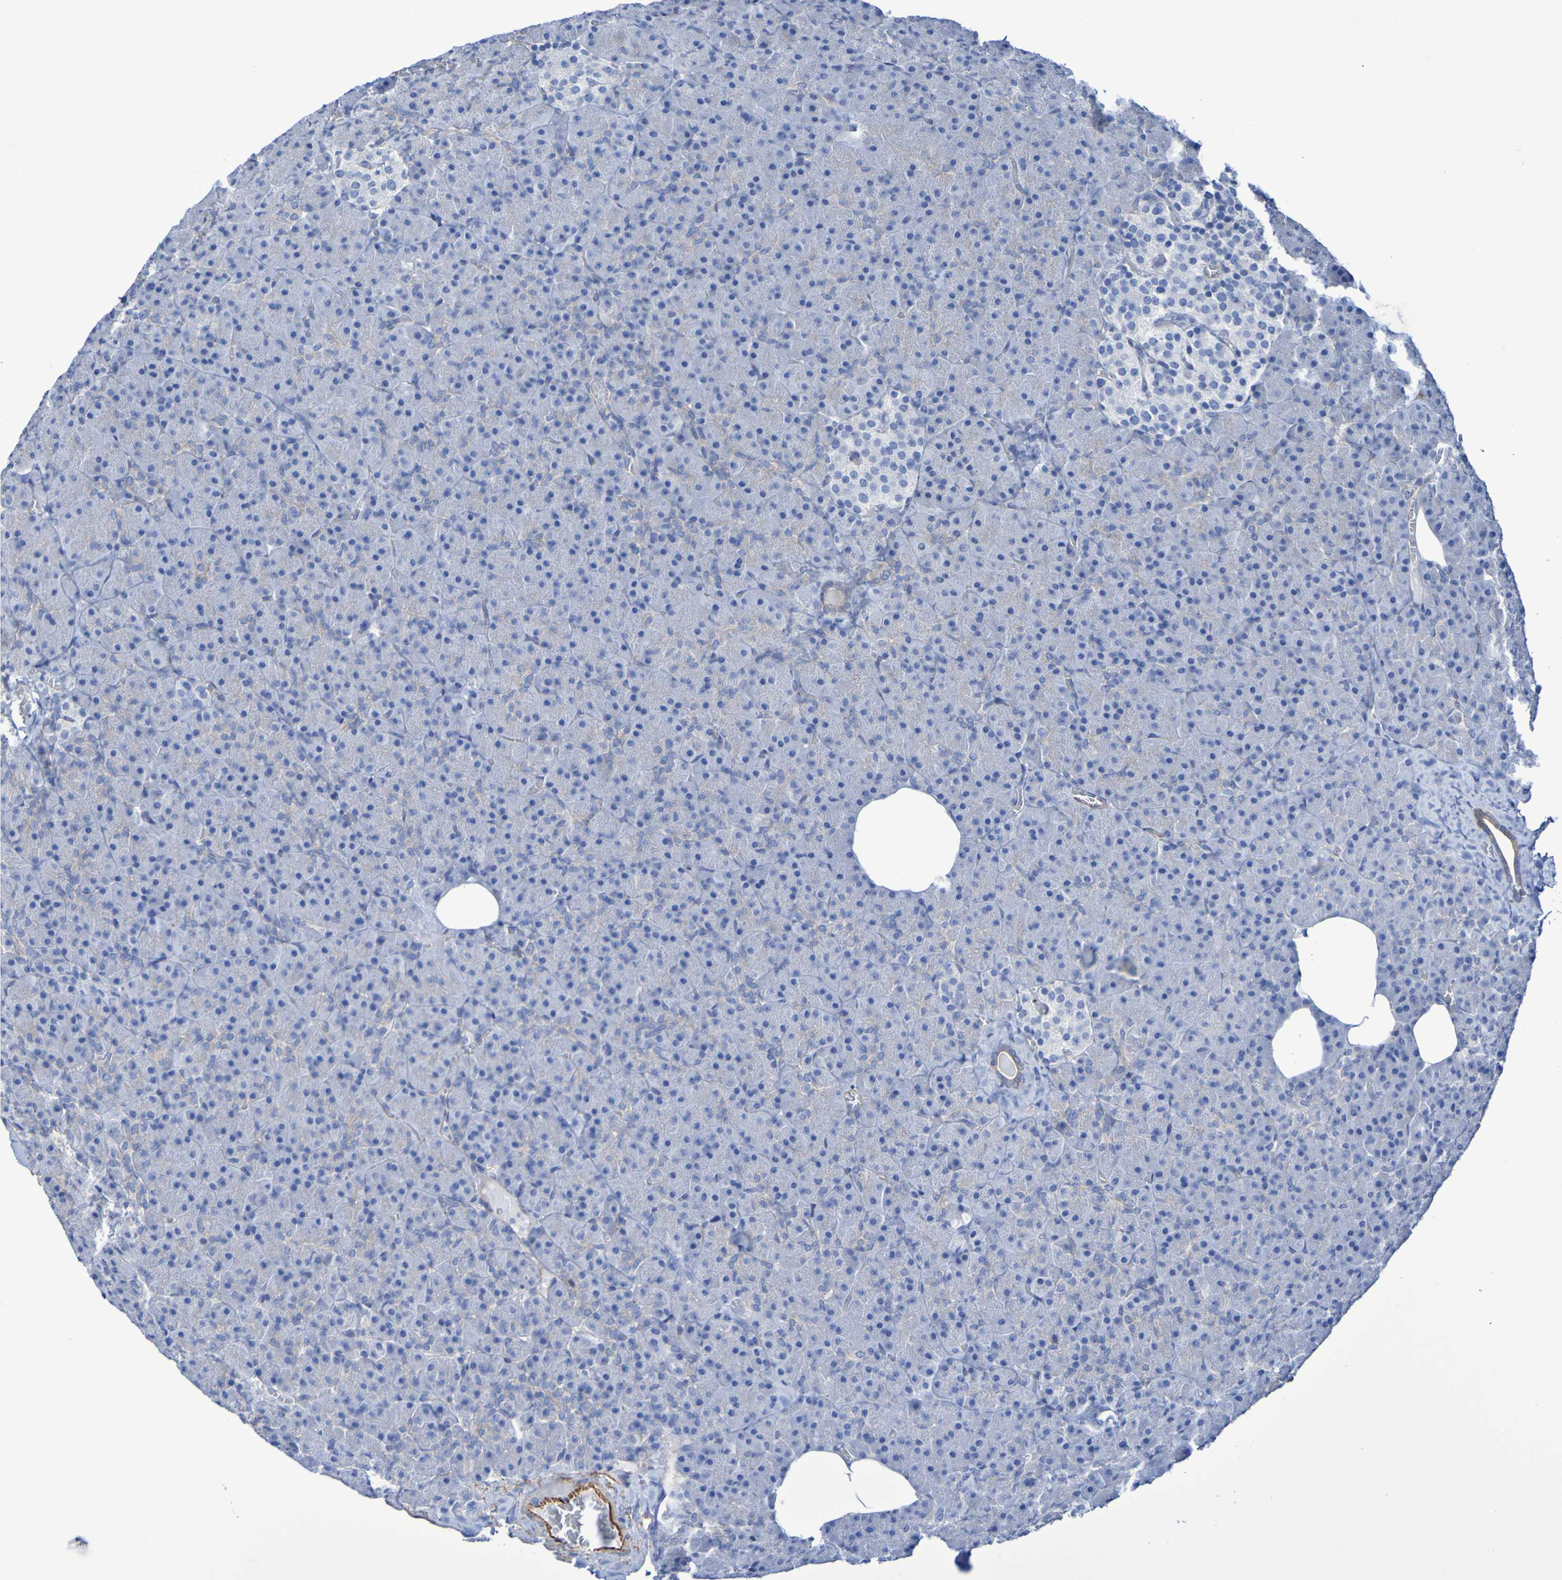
{"staining": {"intensity": "weak", "quantity": "<25%", "location": "cytoplasmic/membranous"}, "tissue": "pancreas", "cell_type": "Exocrine glandular cells", "image_type": "normal", "snomed": [{"axis": "morphology", "description": "Normal tissue, NOS"}, {"axis": "topography", "description": "Pancreas"}], "caption": "This histopathology image is of benign pancreas stained with immunohistochemistry (IHC) to label a protein in brown with the nuclei are counter-stained blue. There is no positivity in exocrine glandular cells.", "gene": "LPP", "patient": {"sex": "female", "age": 35}}